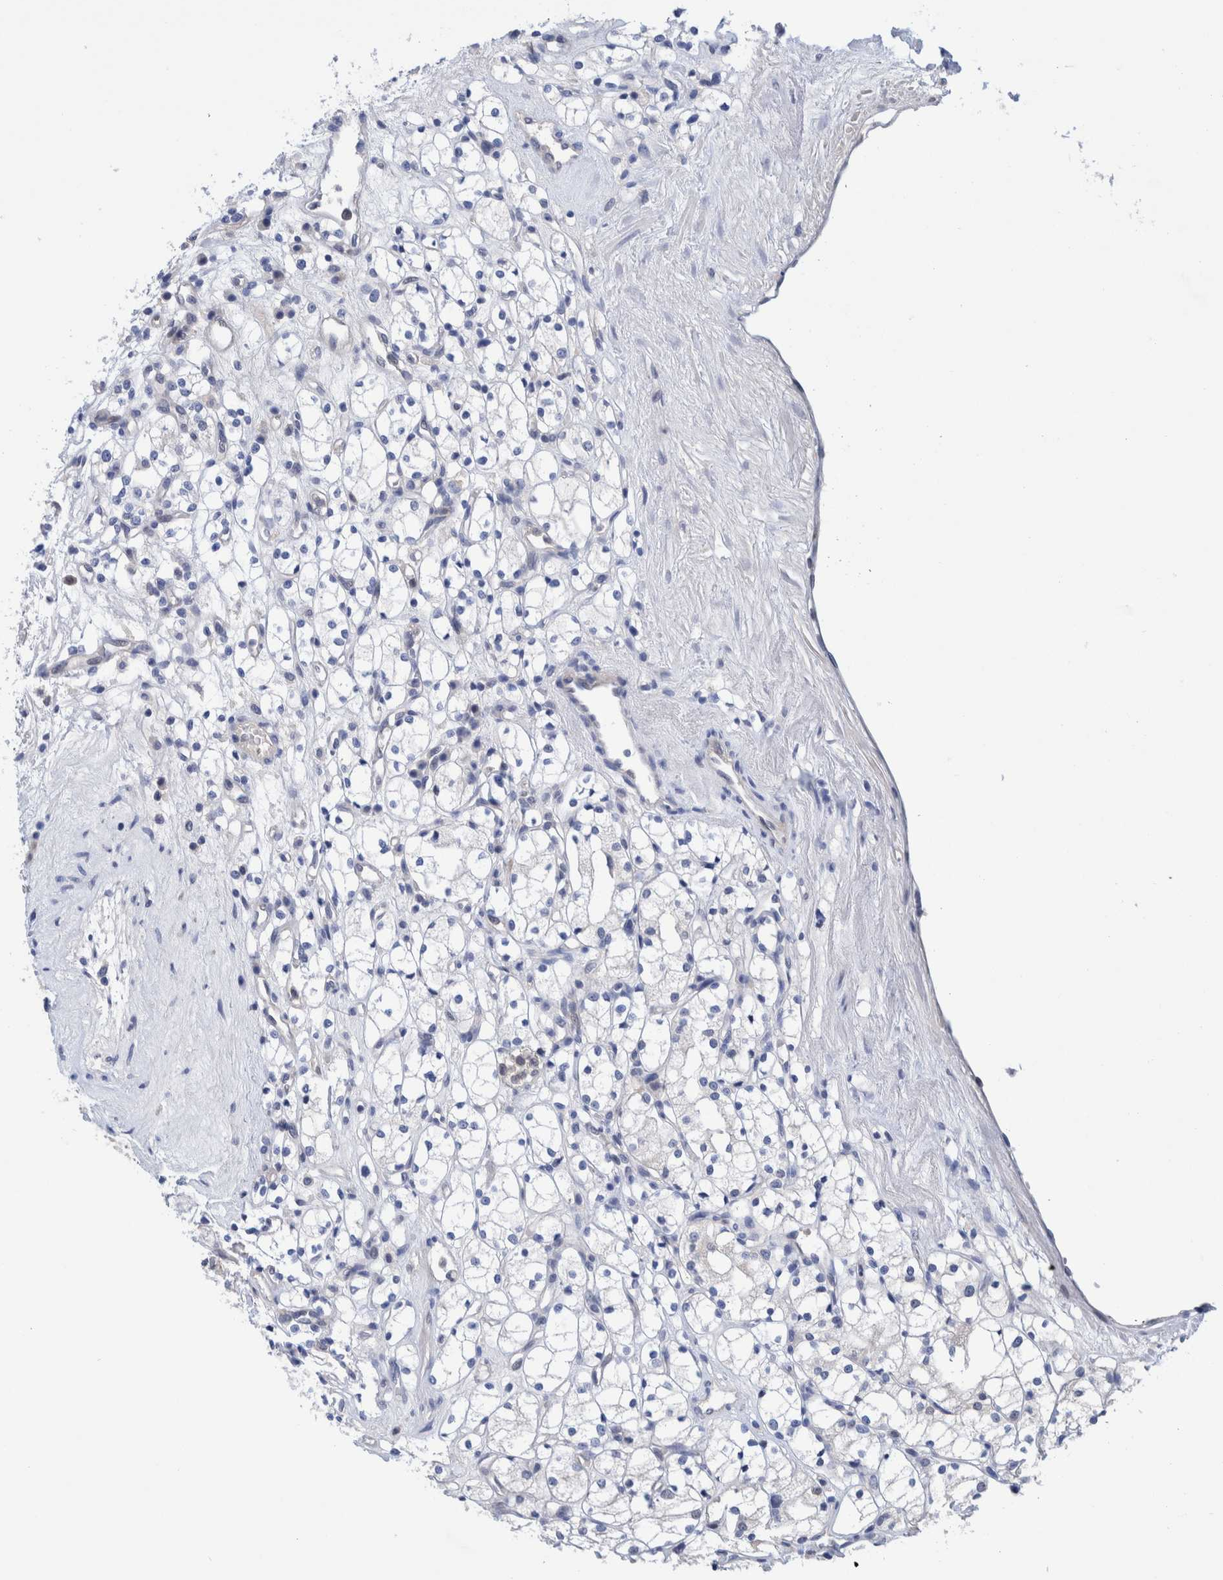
{"staining": {"intensity": "negative", "quantity": "none", "location": "none"}, "tissue": "renal cancer", "cell_type": "Tumor cells", "image_type": "cancer", "snomed": [{"axis": "morphology", "description": "Adenocarcinoma, NOS"}, {"axis": "topography", "description": "Kidney"}], "caption": "This is an IHC image of adenocarcinoma (renal). There is no expression in tumor cells.", "gene": "PFAS", "patient": {"sex": "male", "age": 77}}